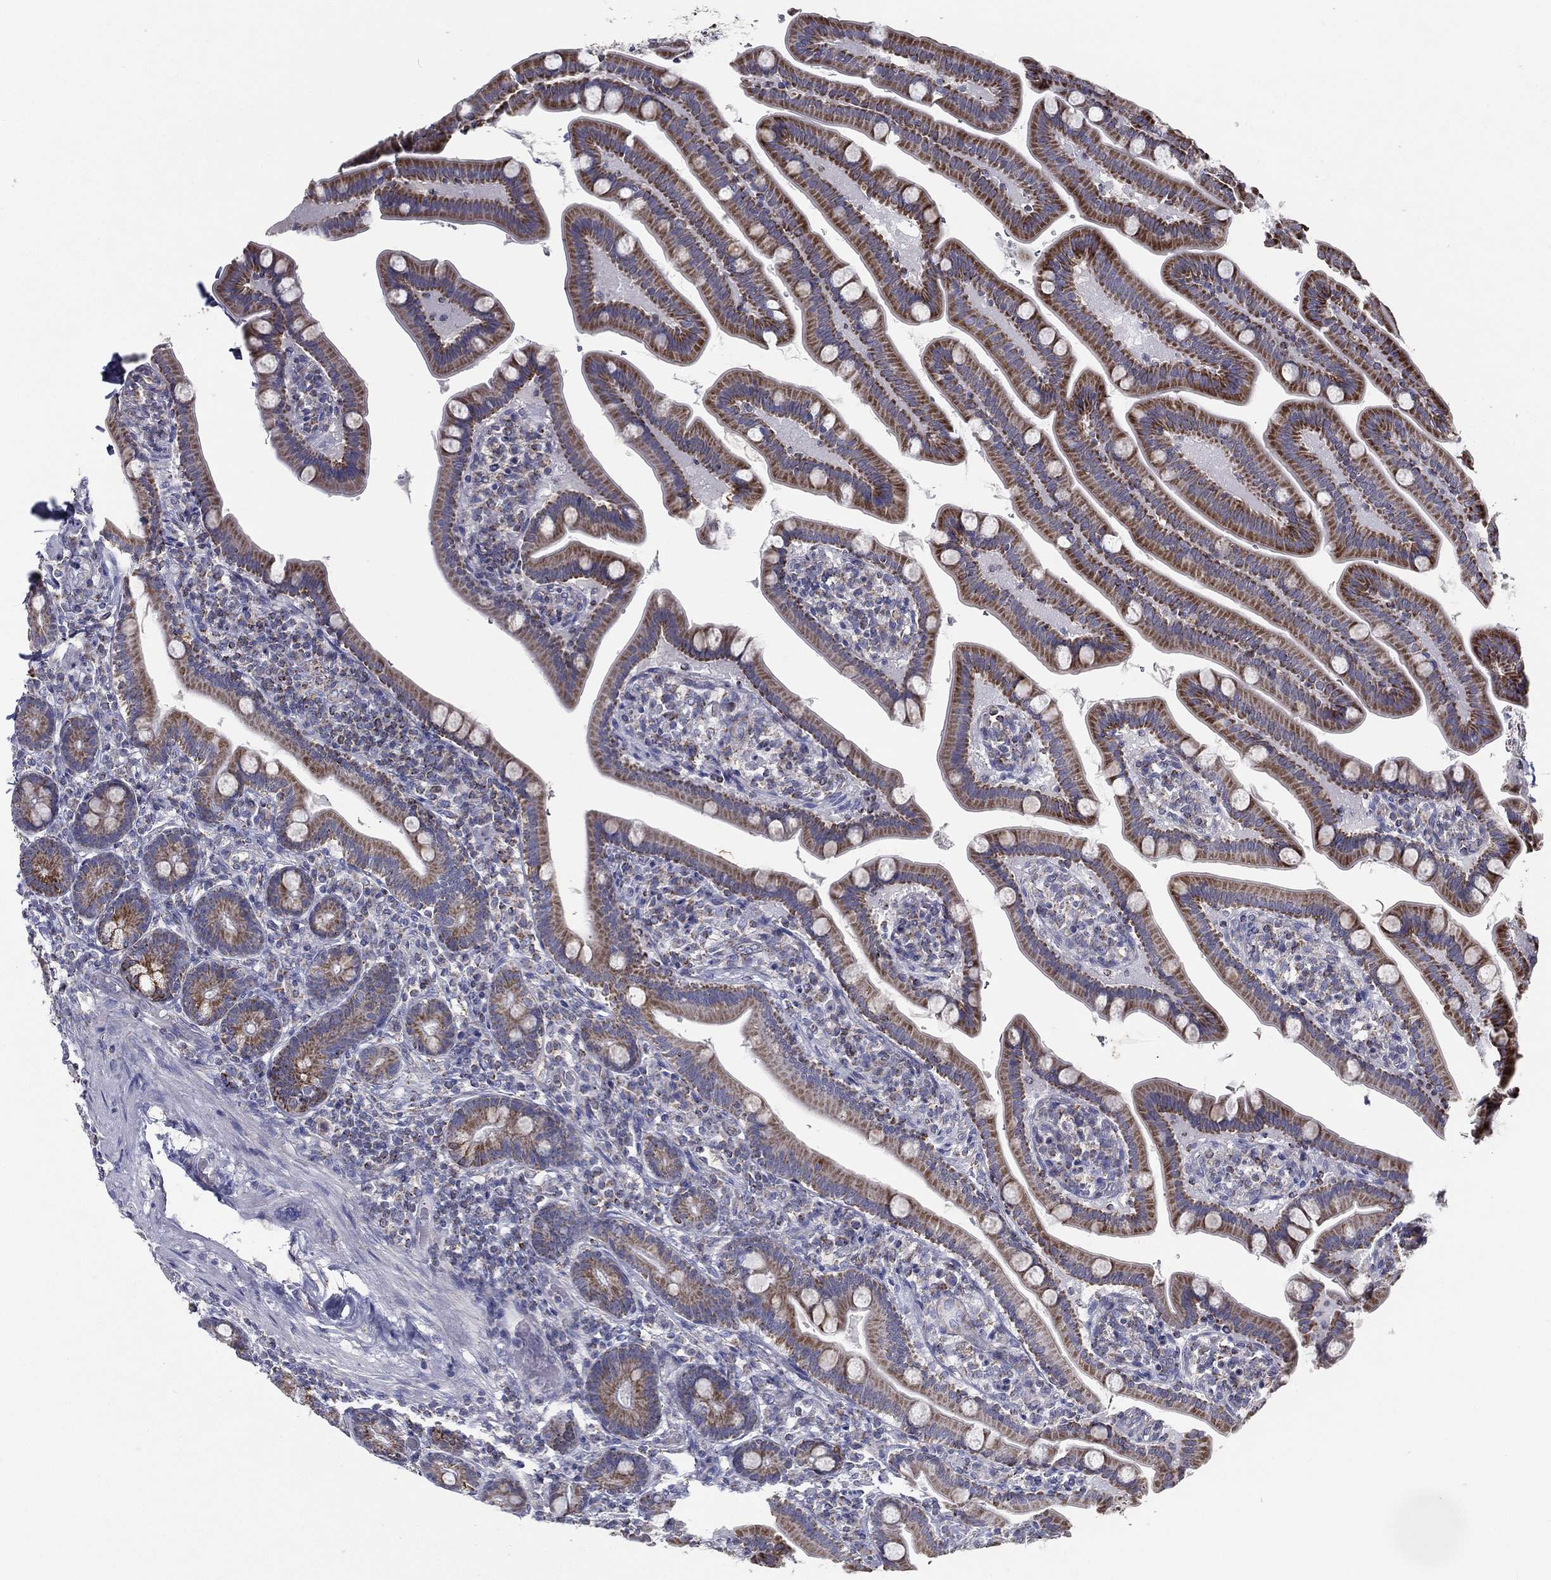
{"staining": {"intensity": "moderate", "quantity": "25%-75%", "location": "cytoplasmic/membranous"}, "tissue": "small intestine", "cell_type": "Glandular cells", "image_type": "normal", "snomed": [{"axis": "morphology", "description": "Normal tissue, NOS"}, {"axis": "topography", "description": "Small intestine"}], "caption": "Immunohistochemistry of normal human small intestine demonstrates medium levels of moderate cytoplasmic/membranous expression in approximately 25%-75% of glandular cells. The staining was performed using DAB (3,3'-diaminobenzidine) to visualize the protein expression in brown, while the nuclei were stained in blue with hematoxylin (Magnification: 20x).", "gene": "SFXN1", "patient": {"sex": "male", "age": 66}}